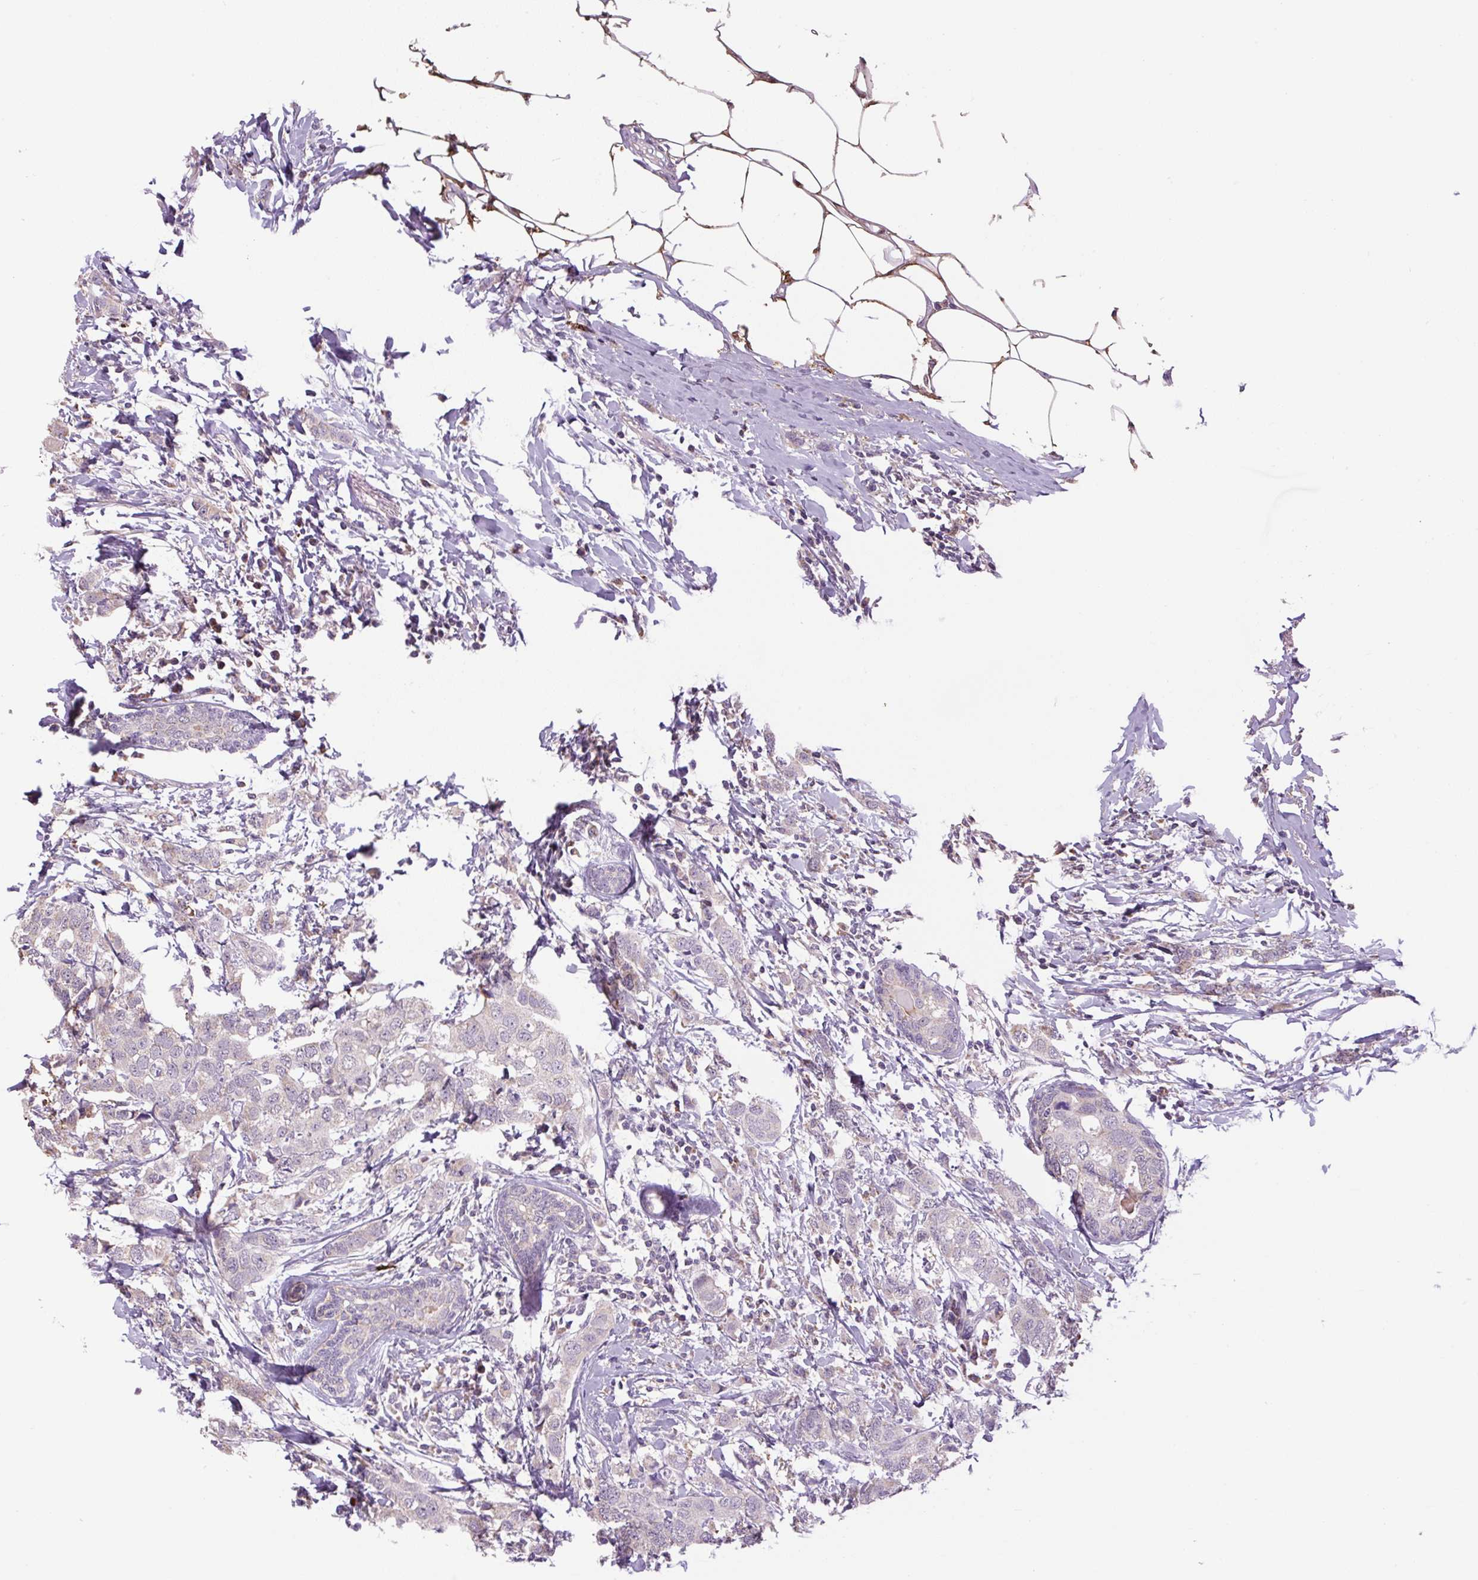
{"staining": {"intensity": "weak", "quantity": "<25%", "location": "cytoplasmic/membranous"}, "tissue": "breast cancer", "cell_type": "Tumor cells", "image_type": "cancer", "snomed": [{"axis": "morphology", "description": "Duct carcinoma"}, {"axis": "topography", "description": "Breast"}], "caption": "Immunohistochemistry micrograph of neoplastic tissue: intraductal carcinoma (breast) stained with DAB (3,3'-diaminobenzidine) shows no significant protein staining in tumor cells. Brightfield microscopy of IHC stained with DAB (brown) and hematoxylin (blue), captured at high magnification.", "gene": "SGF29", "patient": {"sex": "female", "age": 50}}